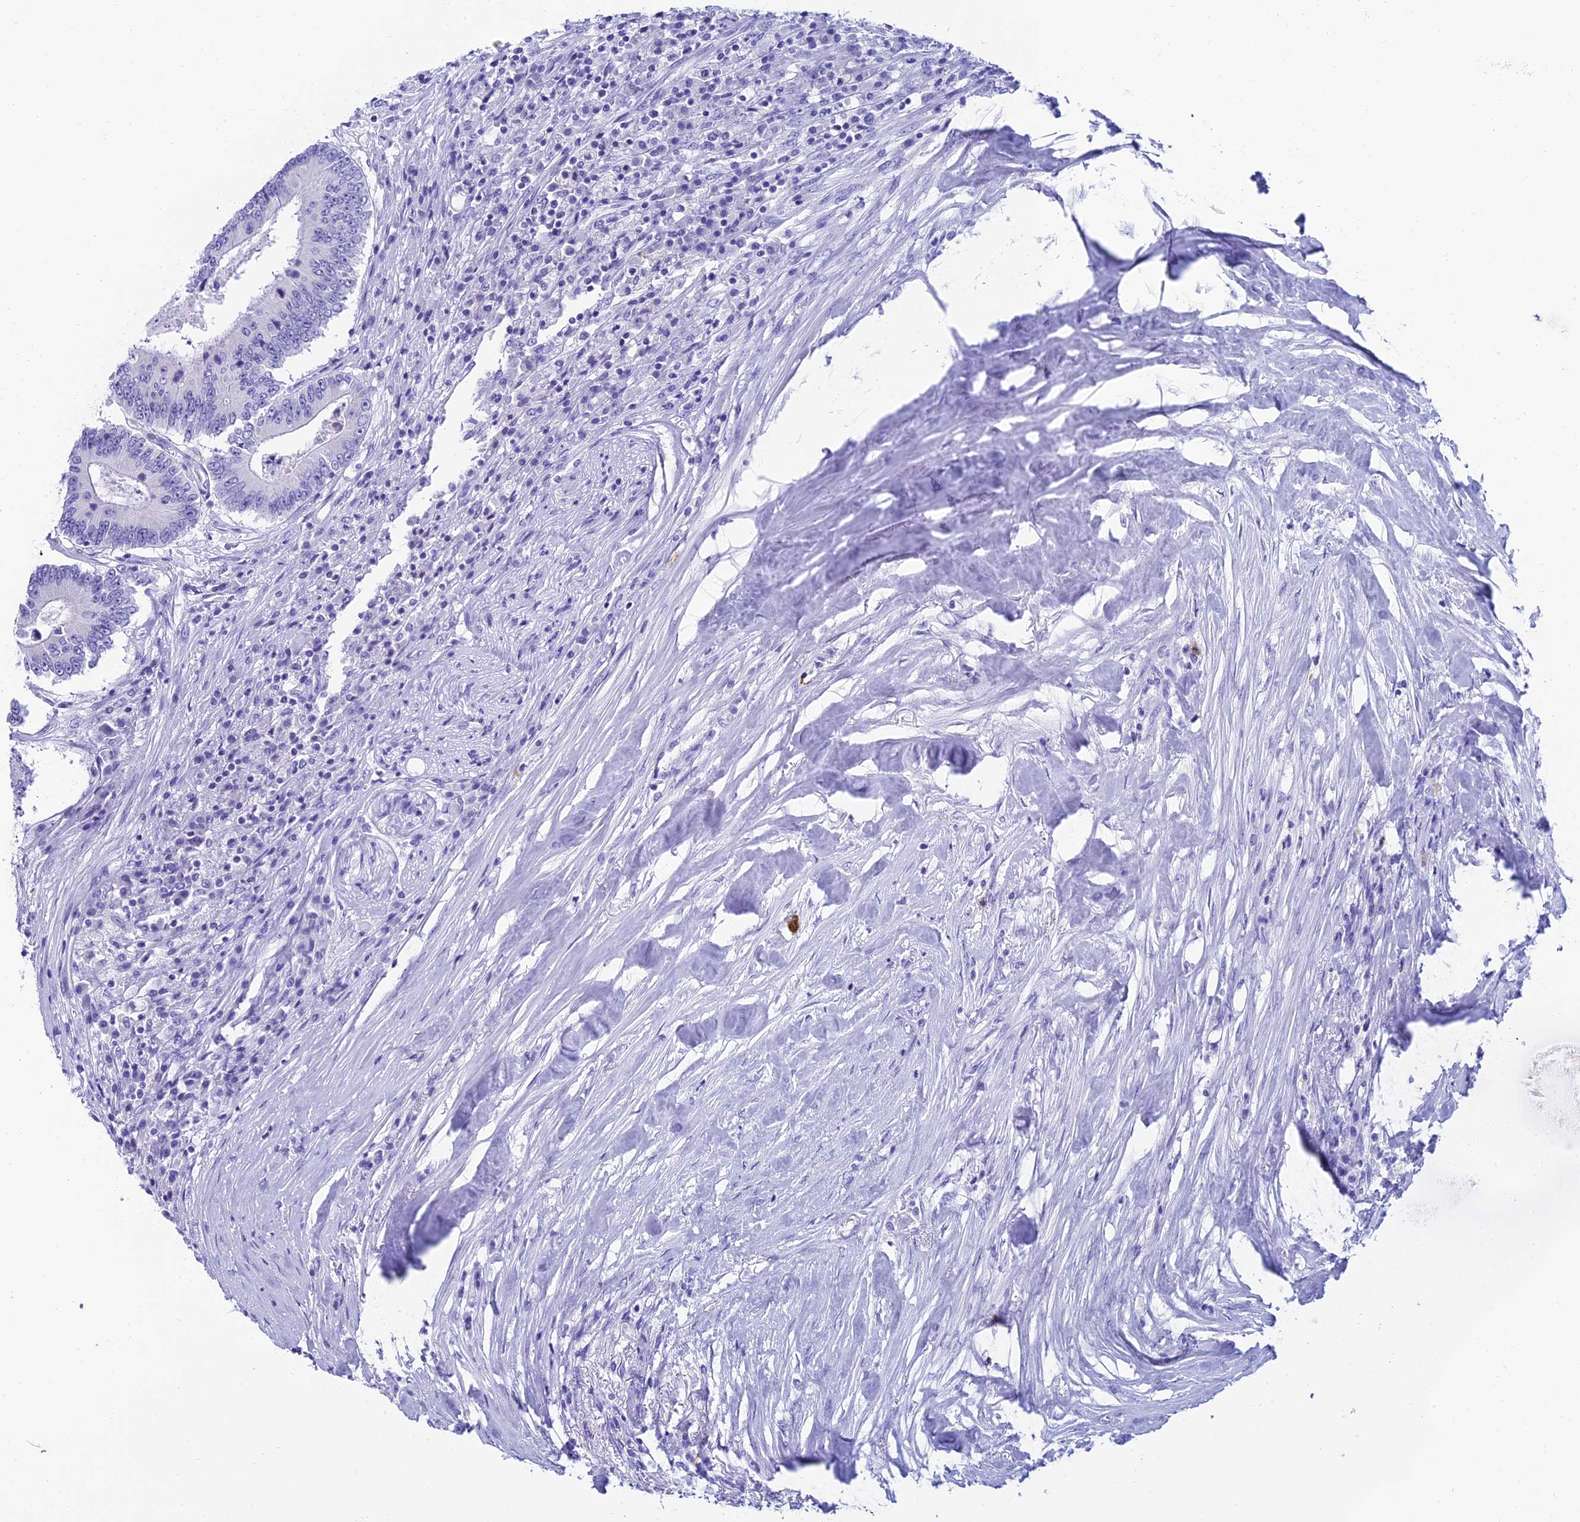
{"staining": {"intensity": "negative", "quantity": "none", "location": "none"}, "tissue": "colorectal cancer", "cell_type": "Tumor cells", "image_type": "cancer", "snomed": [{"axis": "morphology", "description": "Adenocarcinoma, NOS"}, {"axis": "topography", "description": "Colon"}], "caption": "Protein analysis of colorectal cancer (adenocarcinoma) exhibits no significant expression in tumor cells.", "gene": "REEP4", "patient": {"sex": "male", "age": 83}}